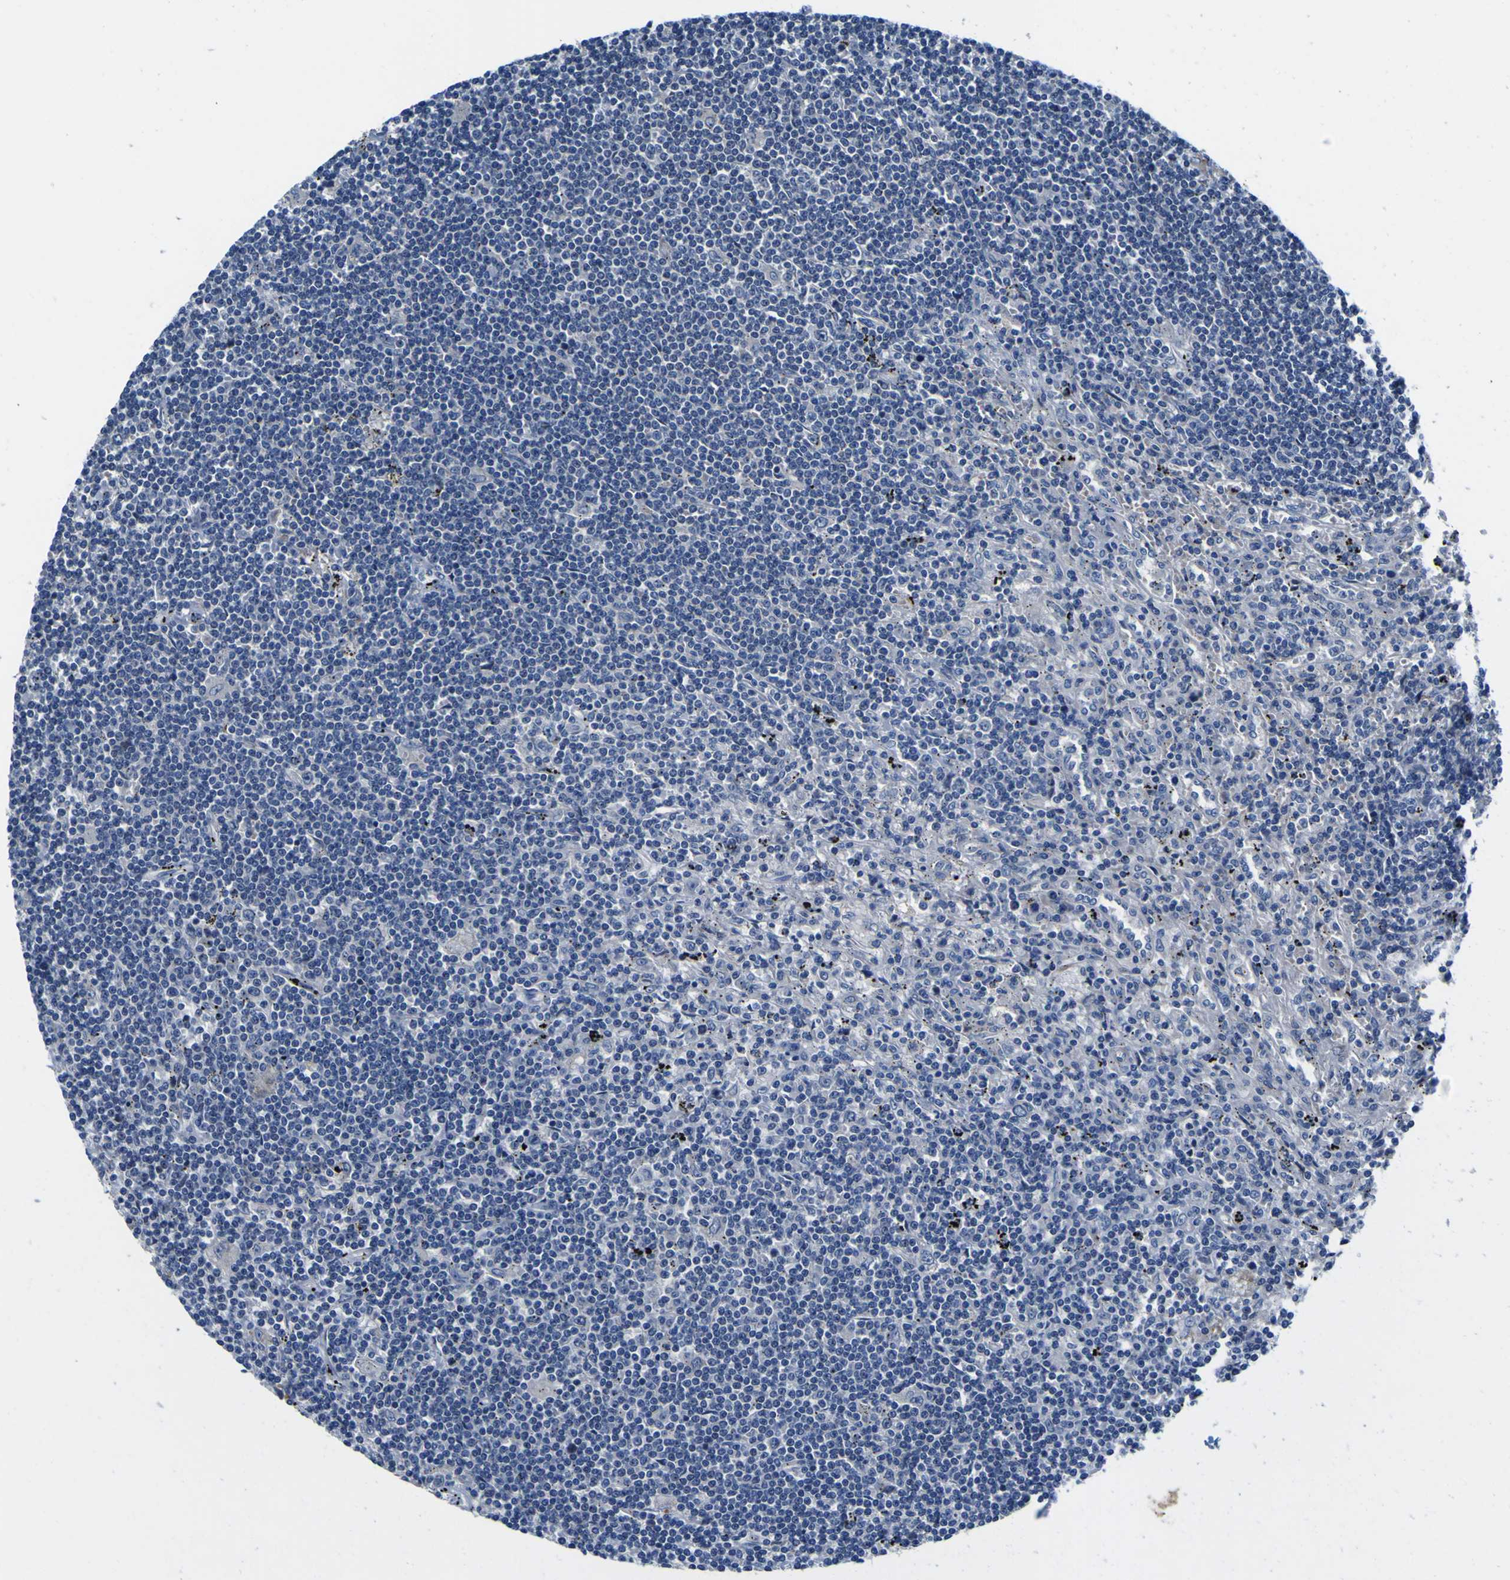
{"staining": {"intensity": "negative", "quantity": "none", "location": "none"}, "tissue": "lymphoma", "cell_type": "Tumor cells", "image_type": "cancer", "snomed": [{"axis": "morphology", "description": "Malignant lymphoma, non-Hodgkin's type, Low grade"}, {"axis": "topography", "description": "Spleen"}], "caption": "Lymphoma stained for a protein using immunohistochemistry demonstrates no staining tumor cells.", "gene": "AGAP3", "patient": {"sex": "male", "age": 76}}